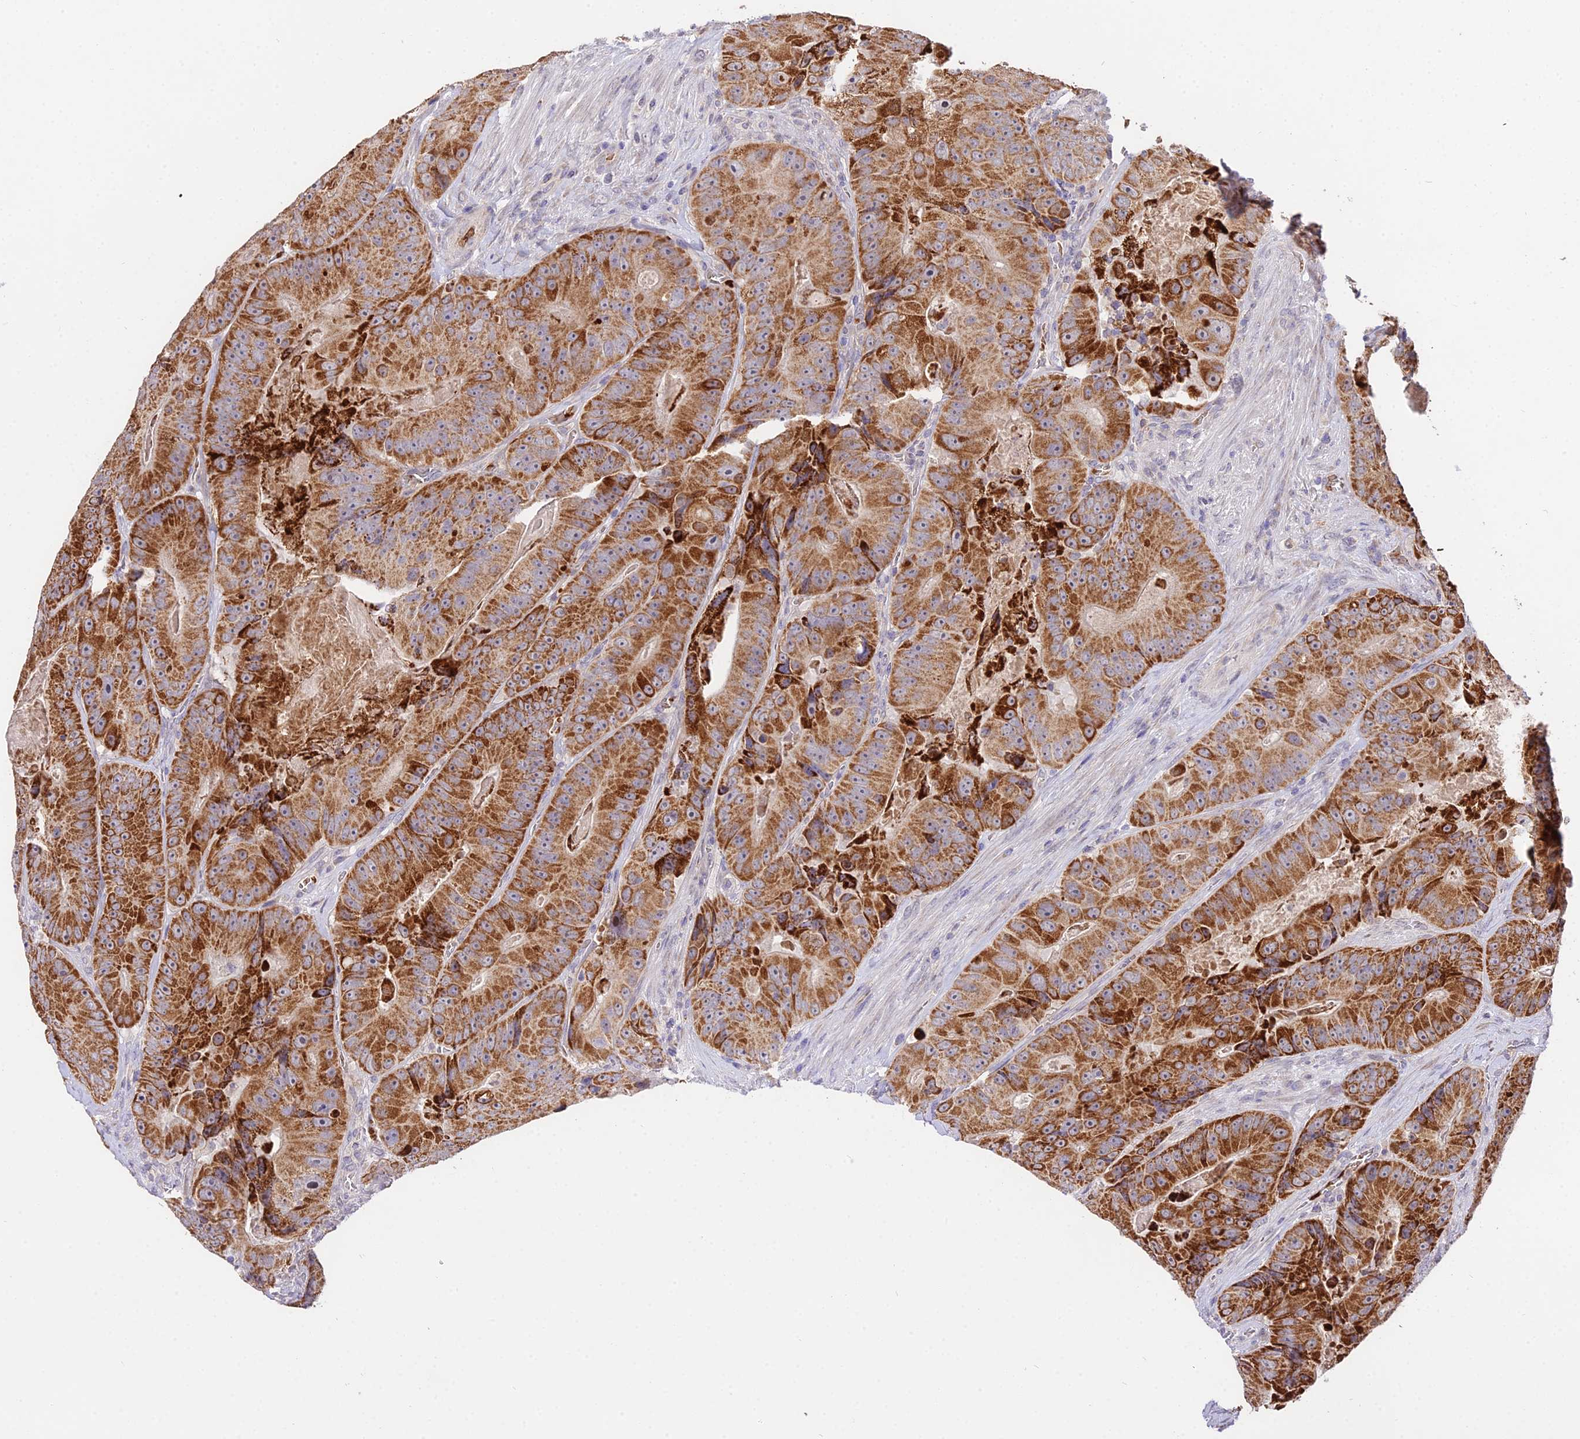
{"staining": {"intensity": "moderate", "quantity": ">75%", "location": "cytoplasmic/membranous"}, "tissue": "colorectal cancer", "cell_type": "Tumor cells", "image_type": "cancer", "snomed": [{"axis": "morphology", "description": "Adenocarcinoma, NOS"}, {"axis": "topography", "description": "Colon"}], "caption": "DAB immunohistochemical staining of human colorectal cancer (adenocarcinoma) displays moderate cytoplasmic/membranous protein expression in about >75% of tumor cells.", "gene": "WDR5B", "patient": {"sex": "female", "age": 86}}